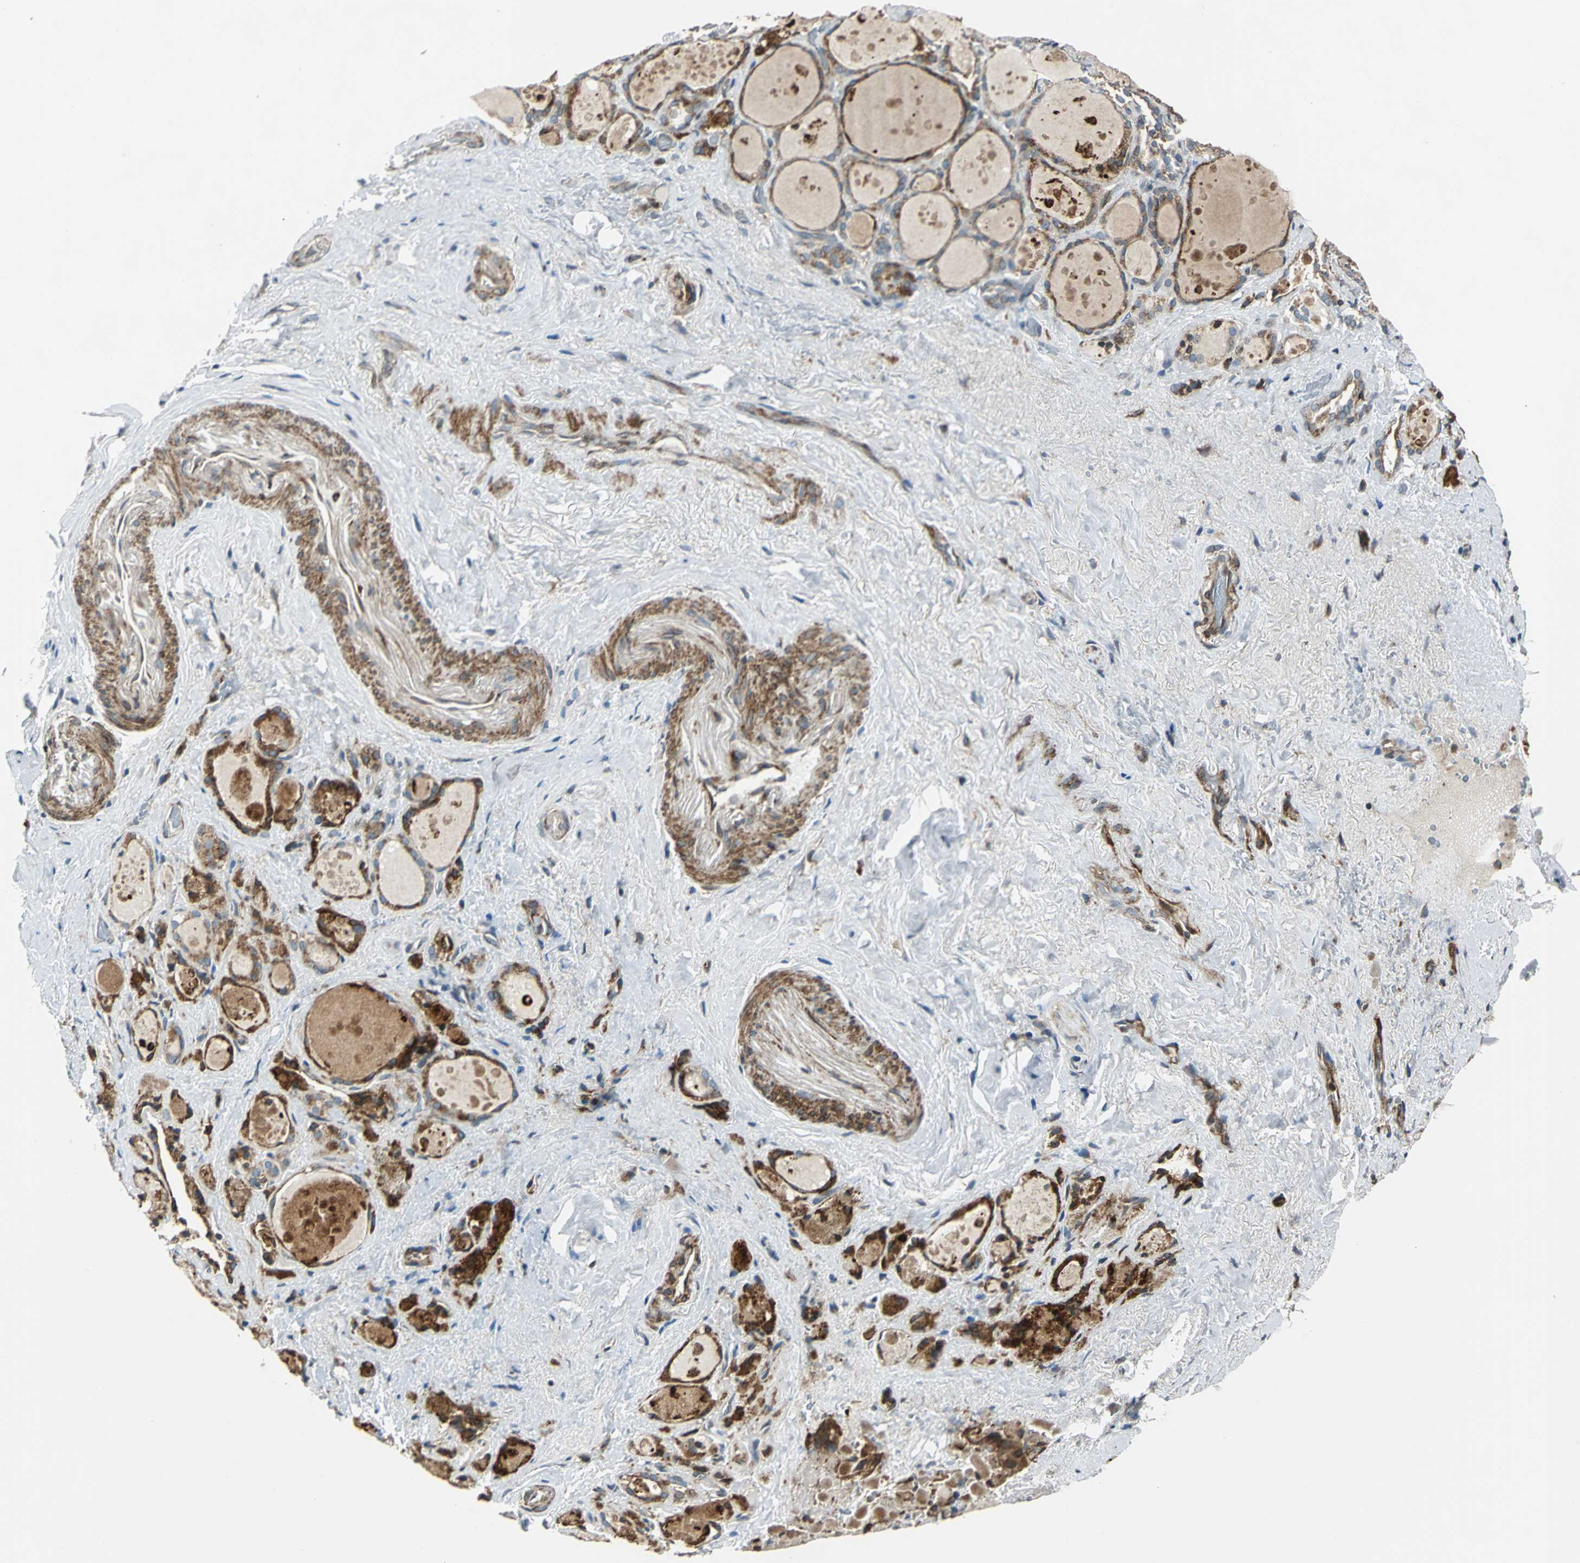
{"staining": {"intensity": "strong", "quantity": ">75%", "location": "cytoplasmic/membranous"}, "tissue": "thyroid gland", "cell_type": "Glandular cells", "image_type": "normal", "snomed": [{"axis": "morphology", "description": "Normal tissue, NOS"}, {"axis": "topography", "description": "Thyroid gland"}], "caption": "This is an image of IHC staining of normal thyroid gland, which shows strong expression in the cytoplasmic/membranous of glandular cells.", "gene": "HTATIP2", "patient": {"sex": "female", "age": 75}}